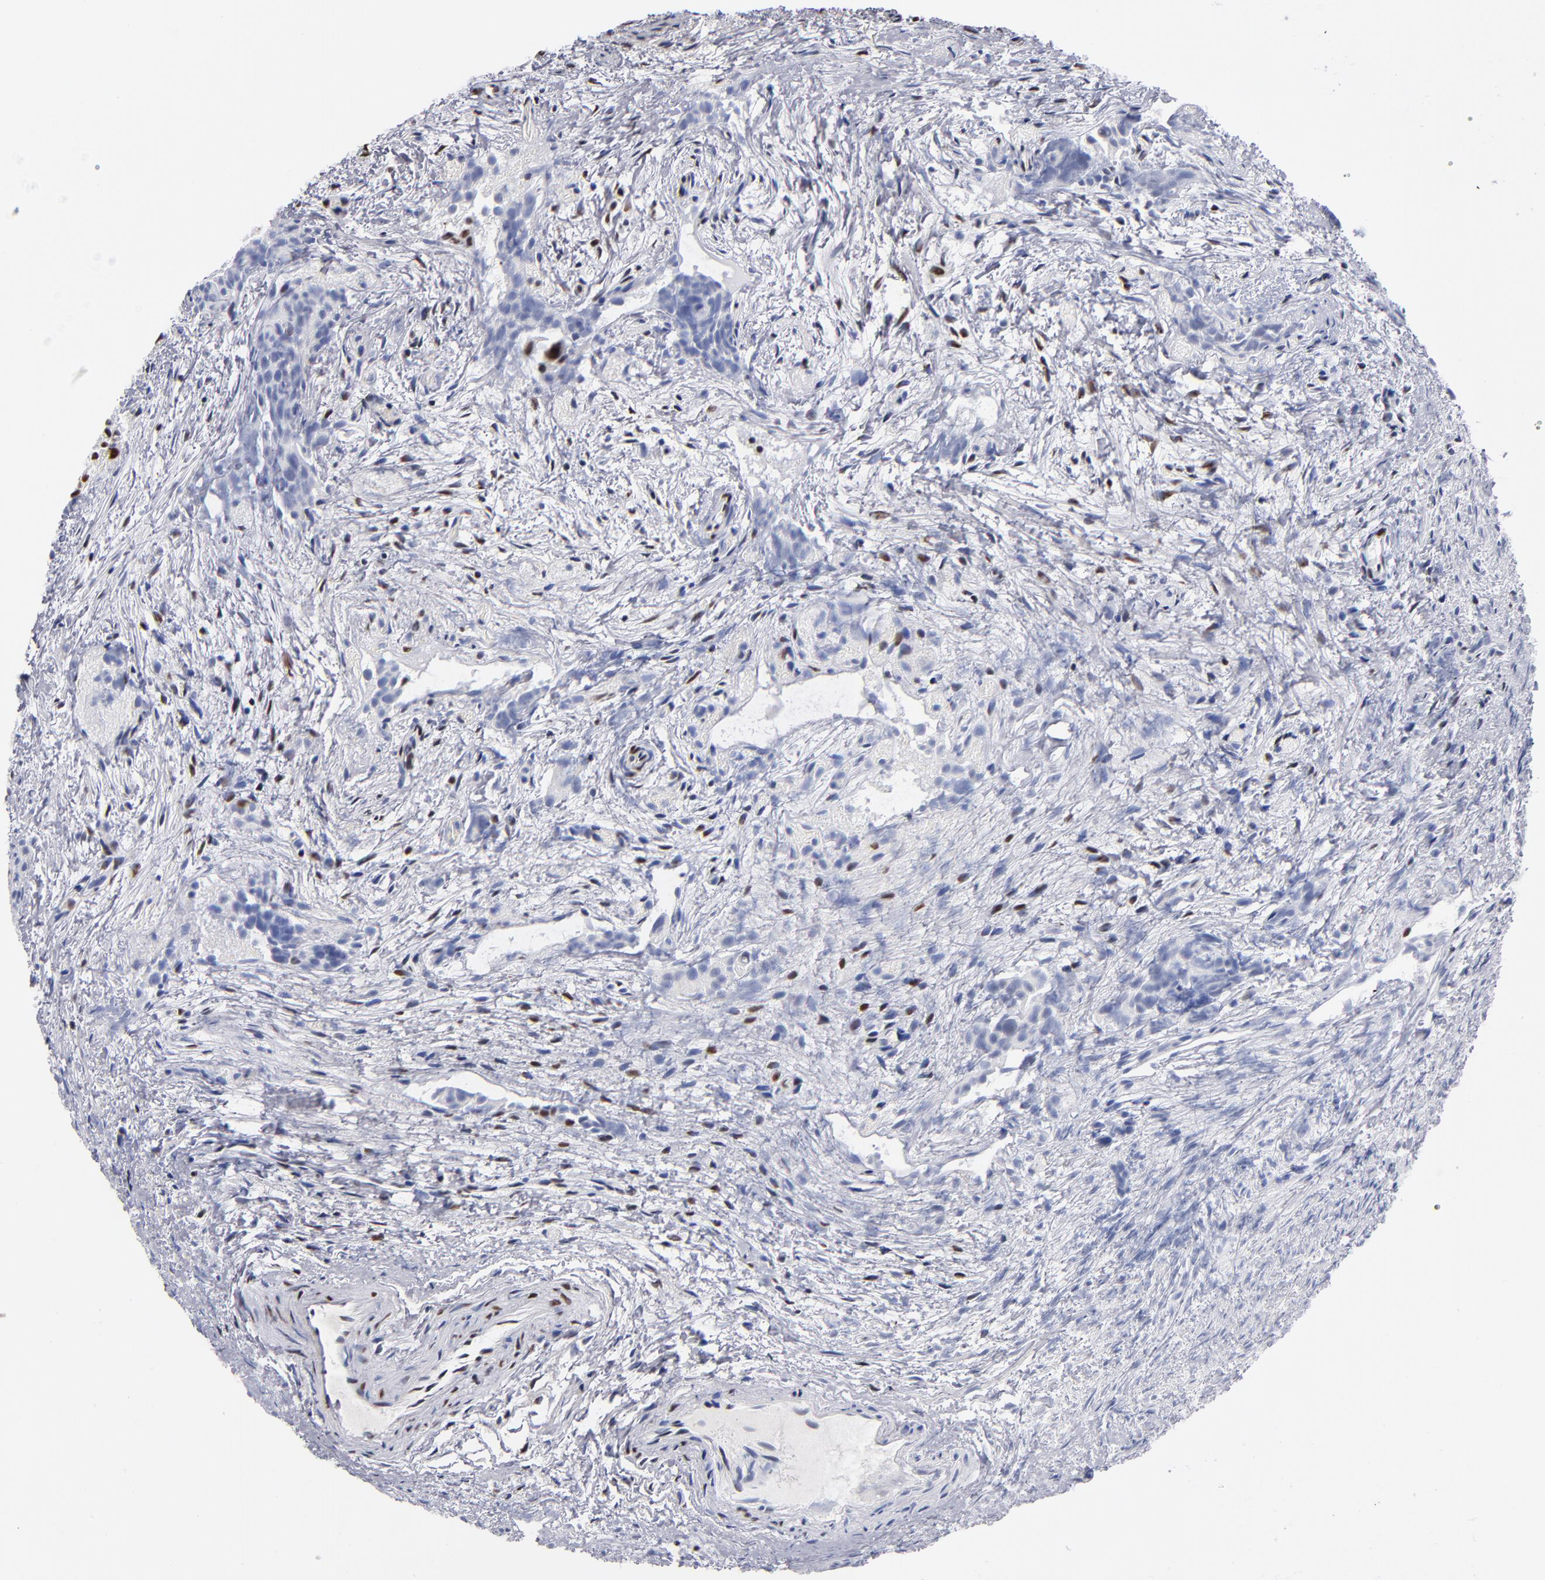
{"staining": {"intensity": "negative", "quantity": "none", "location": "none"}, "tissue": "urothelial cancer", "cell_type": "Tumor cells", "image_type": "cancer", "snomed": [{"axis": "morphology", "description": "Urothelial carcinoma, High grade"}, {"axis": "topography", "description": "Urinary bladder"}], "caption": "The image demonstrates no significant positivity in tumor cells of urothelial carcinoma (high-grade).", "gene": "MN1", "patient": {"sex": "female", "age": 78}}